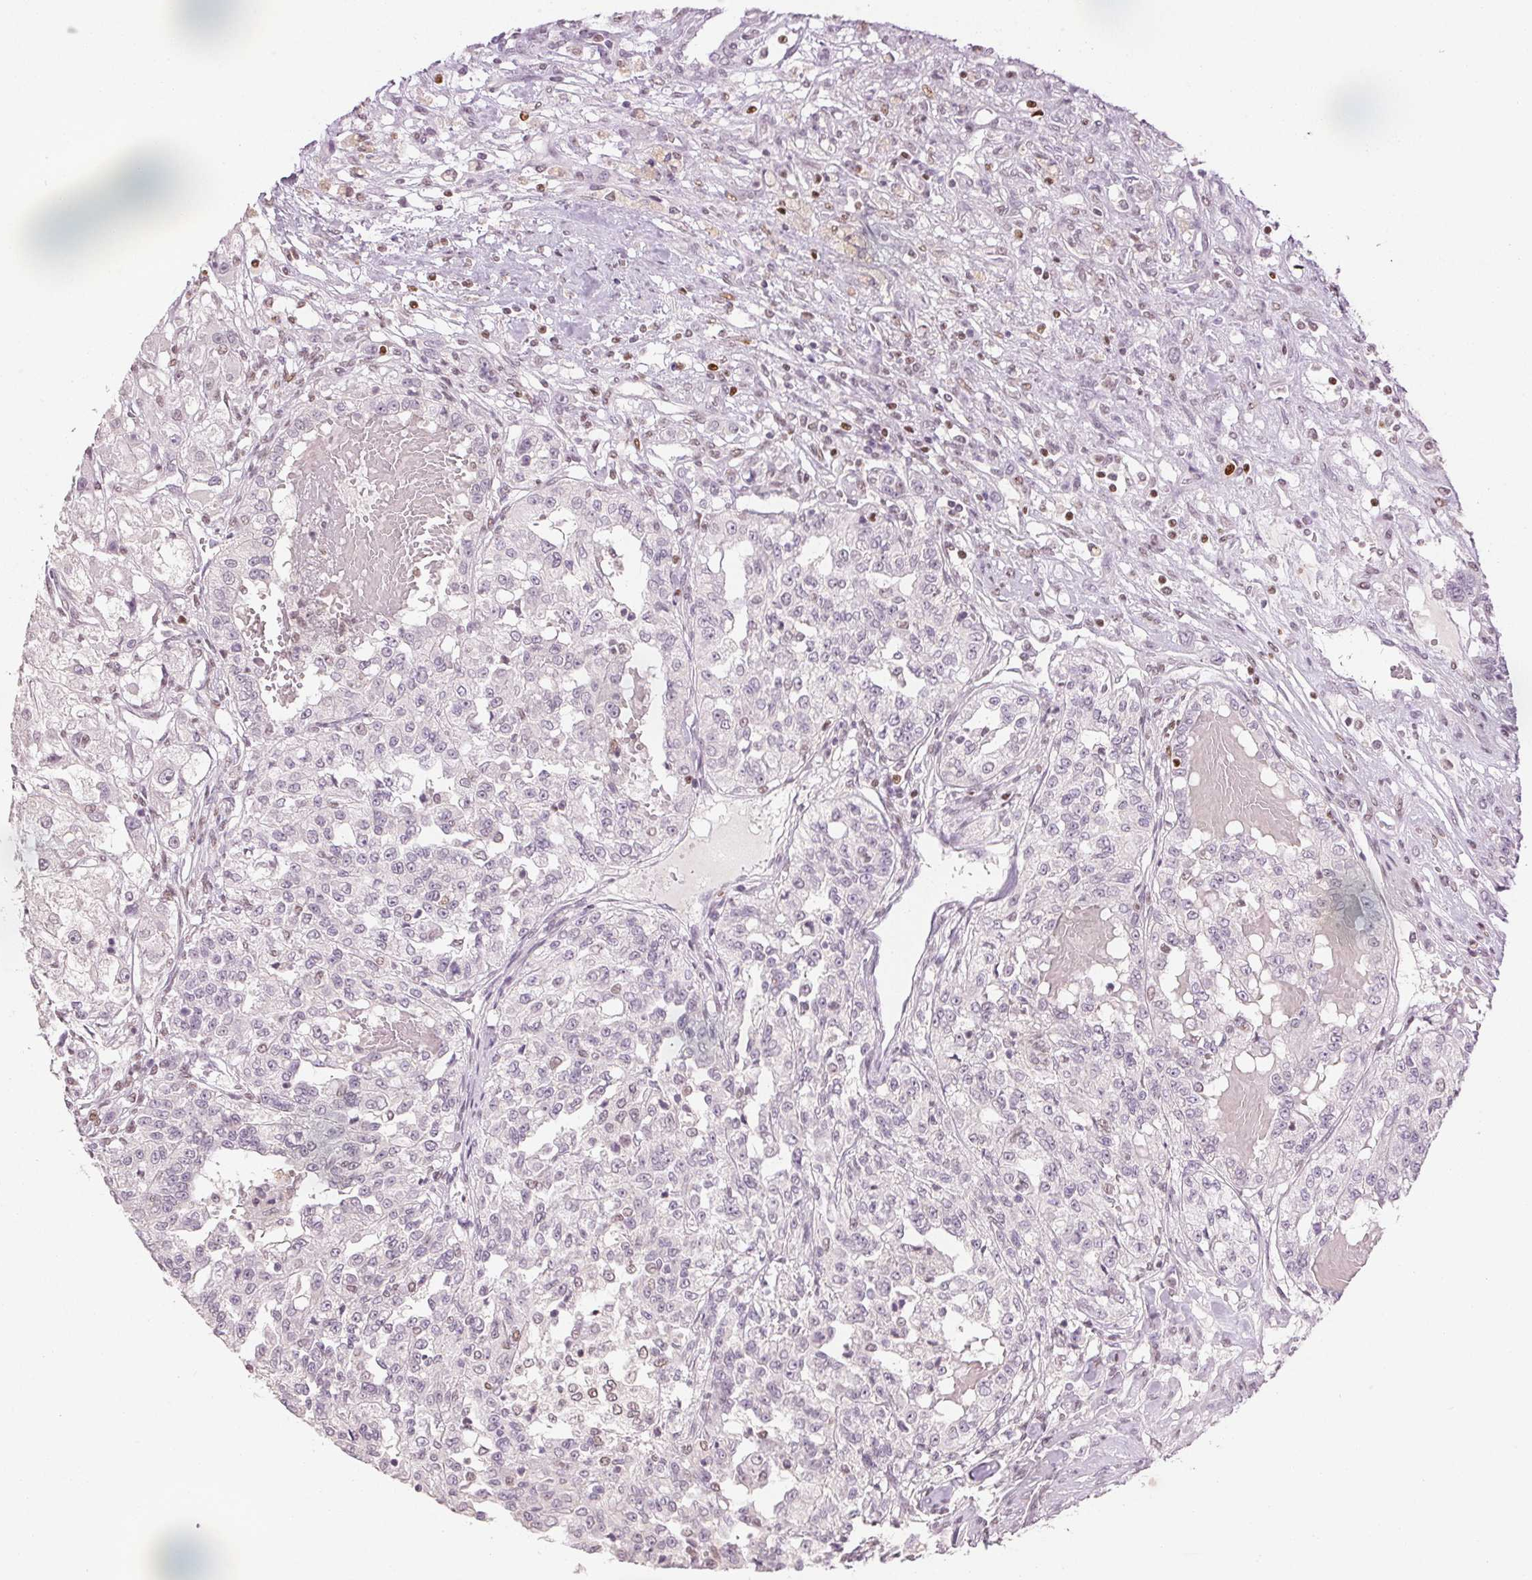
{"staining": {"intensity": "negative", "quantity": "none", "location": "none"}, "tissue": "renal cancer", "cell_type": "Tumor cells", "image_type": "cancer", "snomed": [{"axis": "morphology", "description": "Adenocarcinoma, NOS"}, {"axis": "topography", "description": "Kidney"}], "caption": "Tumor cells show no significant protein staining in renal cancer. Nuclei are stained in blue.", "gene": "RUNX2", "patient": {"sex": "female", "age": 63}}